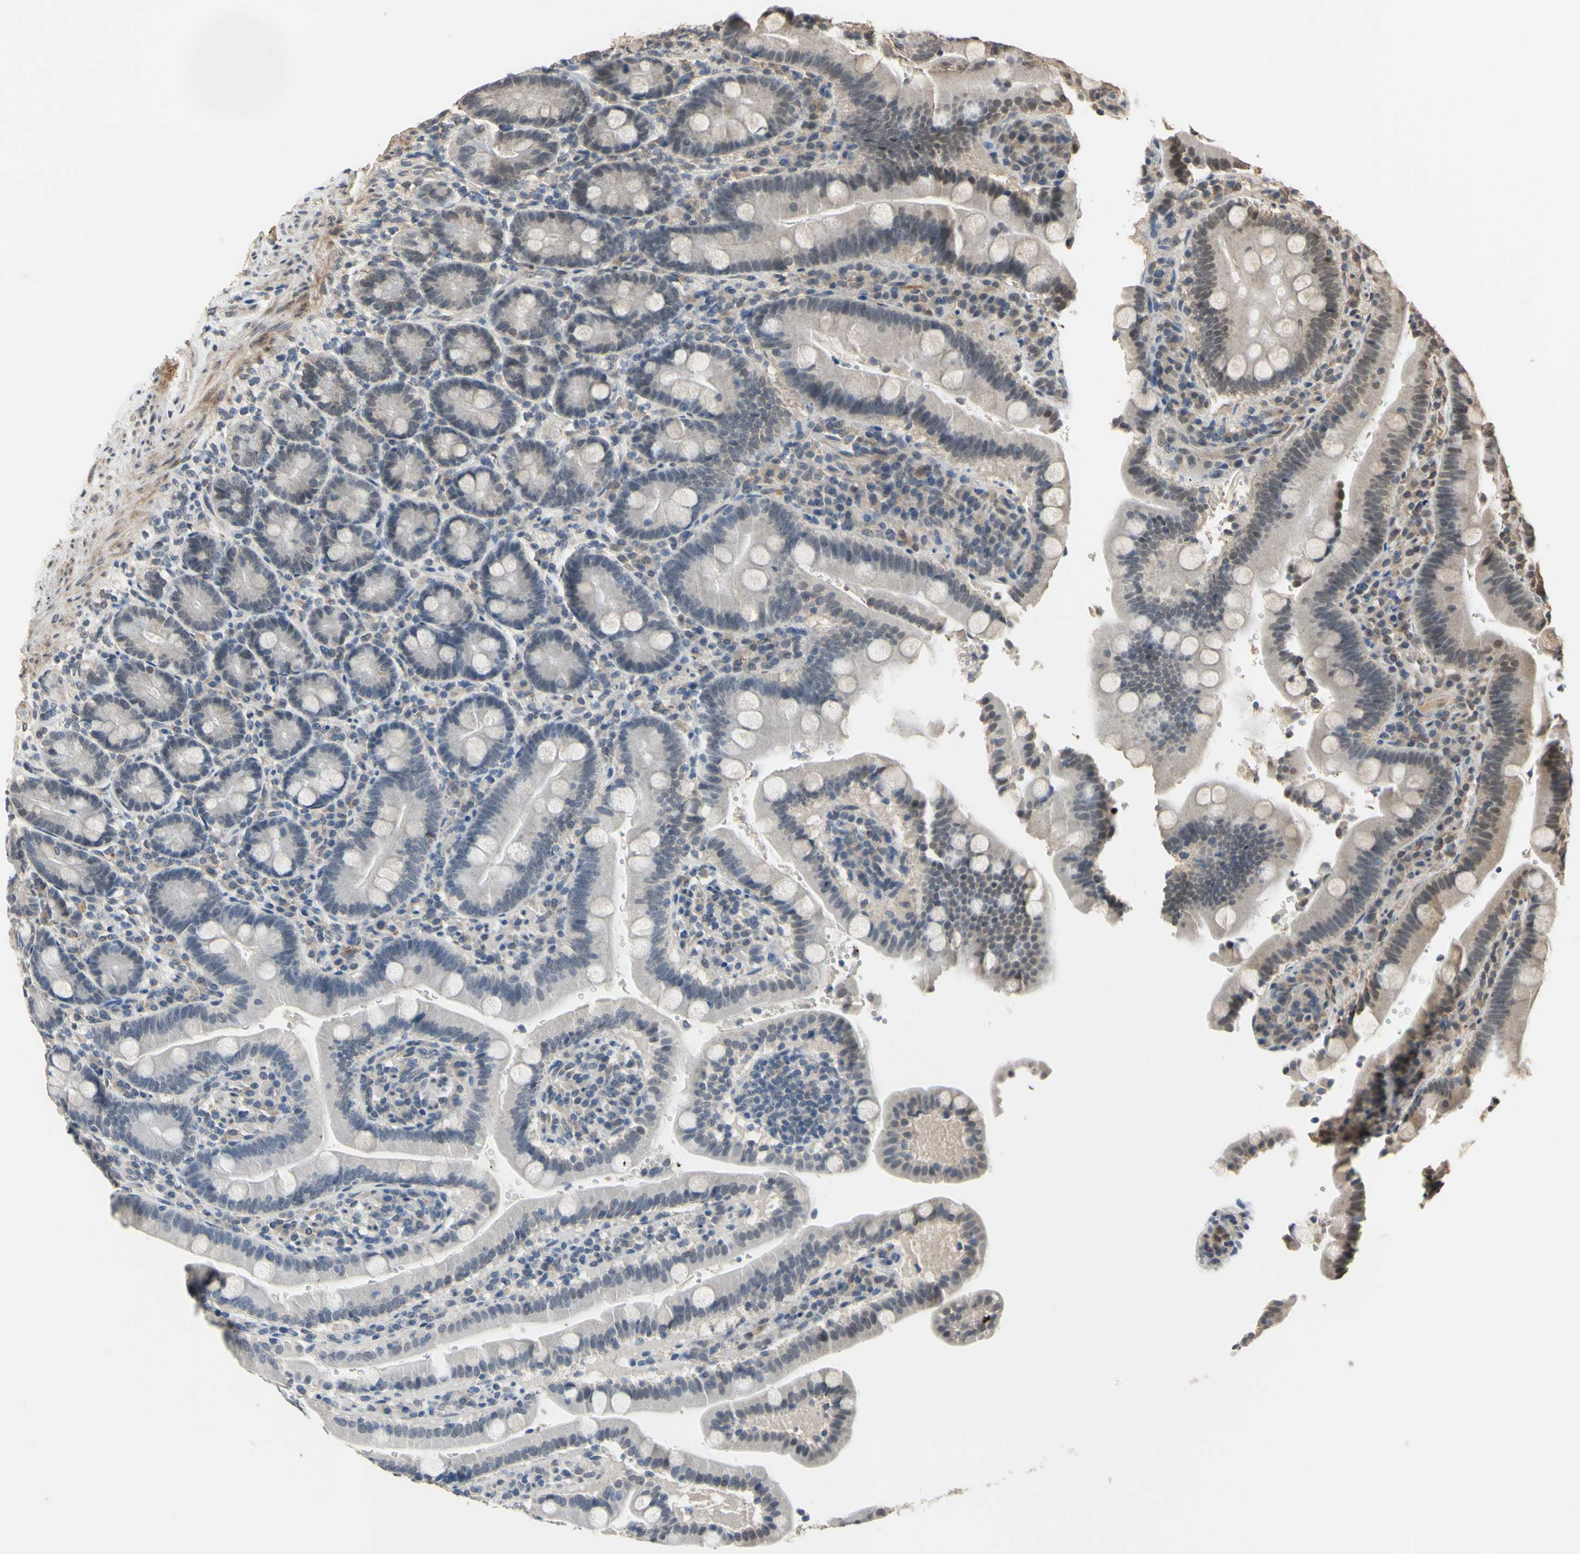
{"staining": {"intensity": "weak", "quantity": "<25%", "location": "nuclear"}, "tissue": "duodenum", "cell_type": "Glandular cells", "image_type": "normal", "snomed": [{"axis": "morphology", "description": "Normal tissue, NOS"}, {"axis": "topography", "description": "Small intestine, NOS"}], "caption": "DAB (3,3'-diaminobenzidine) immunohistochemical staining of benign human duodenum displays no significant expression in glandular cells.", "gene": "ZNF174", "patient": {"sex": "female", "age": 71}}